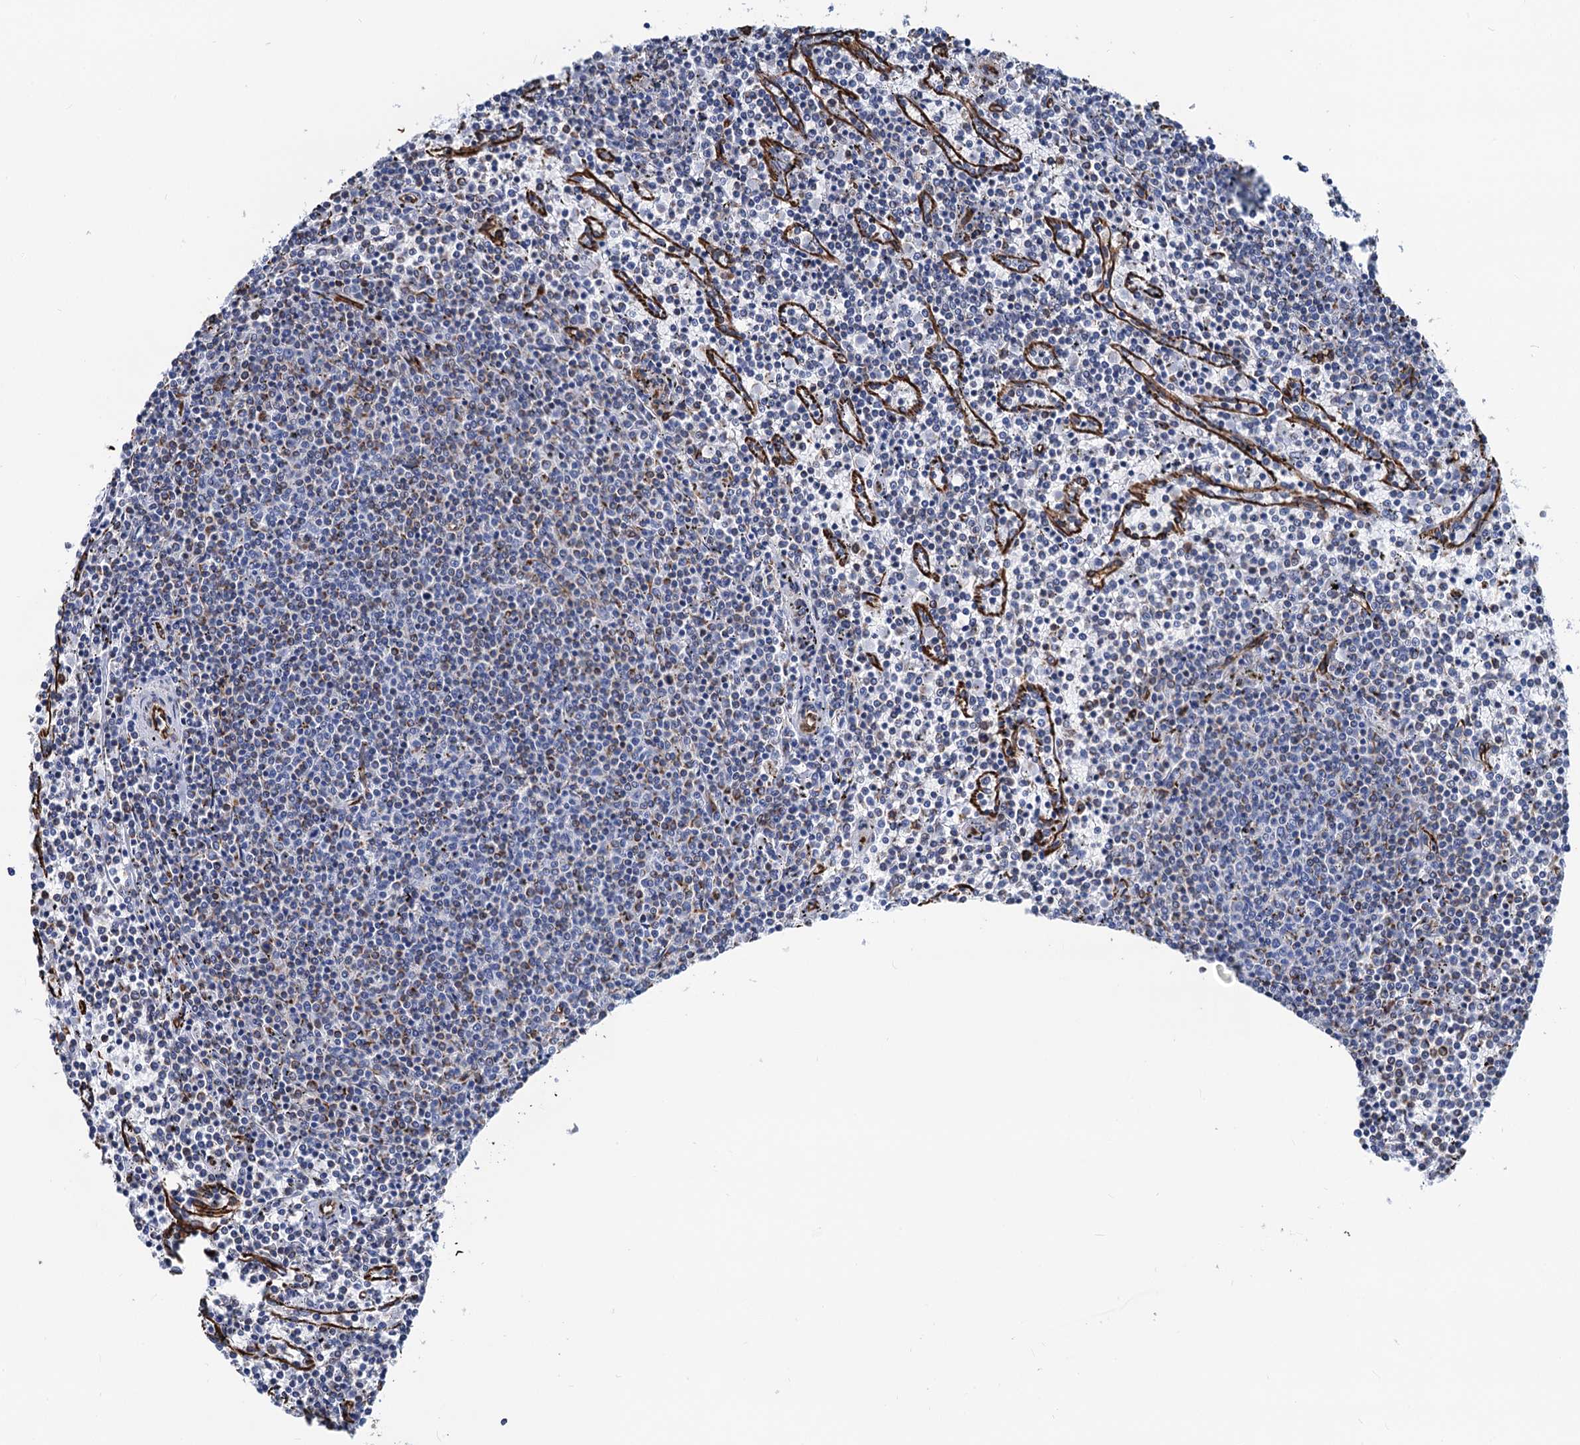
{"staining": {"intensity": "weak", "quantity": "<25%", "location": "cytoplasmic/membranous"}, "tissue": "lymphoma", "cell_type": "Tumor cells", "image_type": "cancer", "snomed": [{"axis": "morphology", "description": "Malignant lymphoma, non-Hodgkin's type, Low grade"}, {"axis": "topography", "description": "Spleen"}], "caption": "This is a histopathology image of immunohistochemistry staining of lymphoma, which shows no positivity in tumor cells. (Brightfield microscopy of DAB immunohistochemistry (IHC) at high magnification).", "gene": "PGM2", "patient": {"sex": "female", "age": 50}}